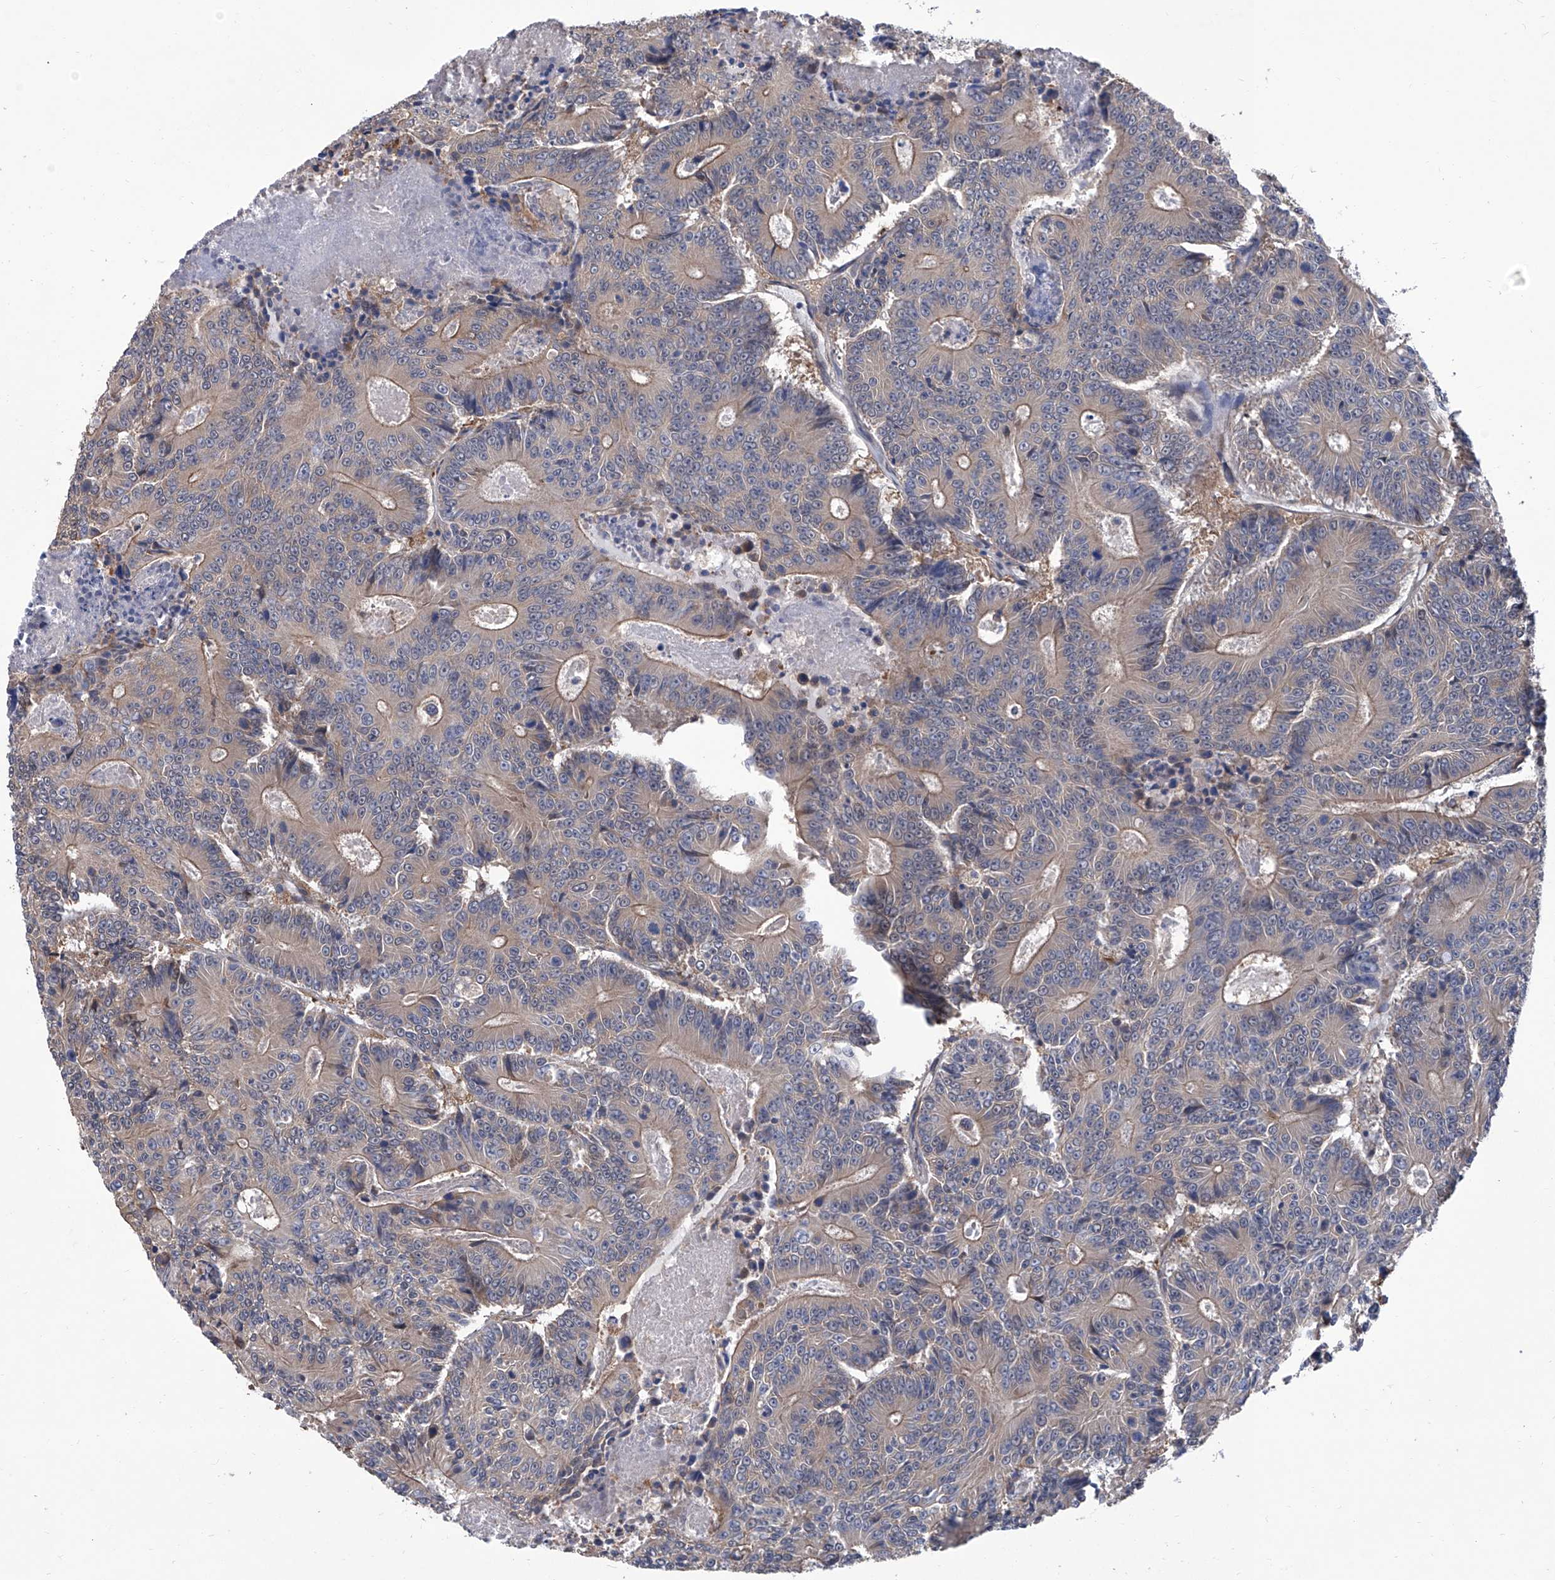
{"staining": {"intensity": "weak", "quantity": "25%-75%", "location": "cytoplasmic/membranous"}, "tissue": "colorectal cancer", "cell_type": "Tumor cells", "image_type": "cancer", "snomed": [{"axis": "morphology", "description": "Adenocarcinoma, NOS"}, {"axis": "topography", "description": "Colon"}], "caption": "Immunohistochemical staining of human colorectal cancer shows low levels of weak cytoplasmic/membranous positivity in about 25%-75% of tumor cells. (DAB IHC with brightfield microscopy, high magnification).", "gene": "SMS", "patient": {"sex": "male", "age": 83}}